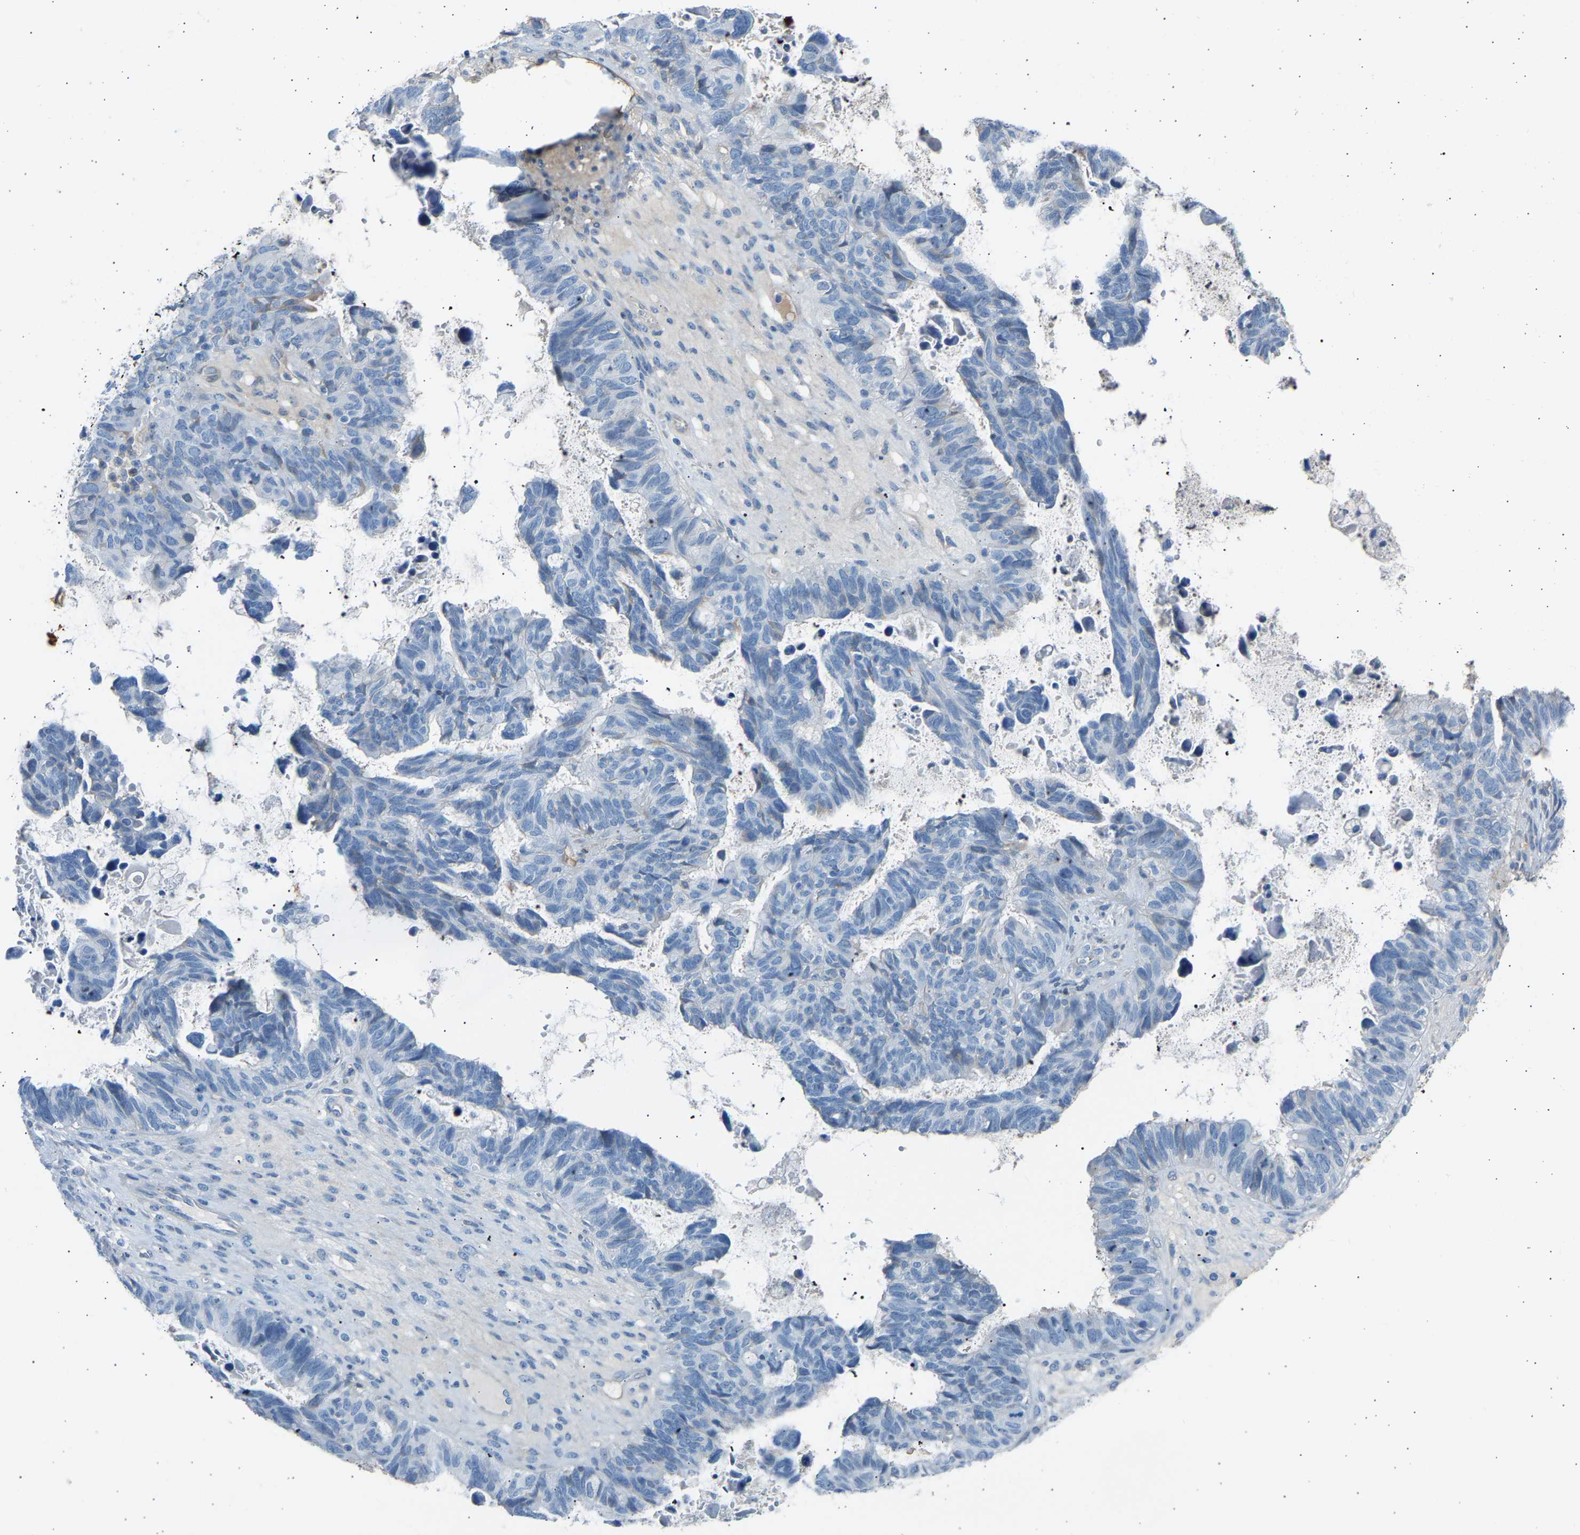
{"staining": {"intensity": "negative", "quantity": "none", "location": "none"}, "tissue": "ovarian cancer", "cell_type": "Tumor cells", "image_type": "cancer", "snomed": [{"axis": "morphology", "description": "Cystadenocarcinoma, serous, NOS"}, {"axis": "topography", "description": "Ovary"}], "caption": "Tumor cells show no significant expression in serous cystadenocarcinoma (ovarian).", "gene": "GNAS", "patient": {"sex": "female", "age": 79}}